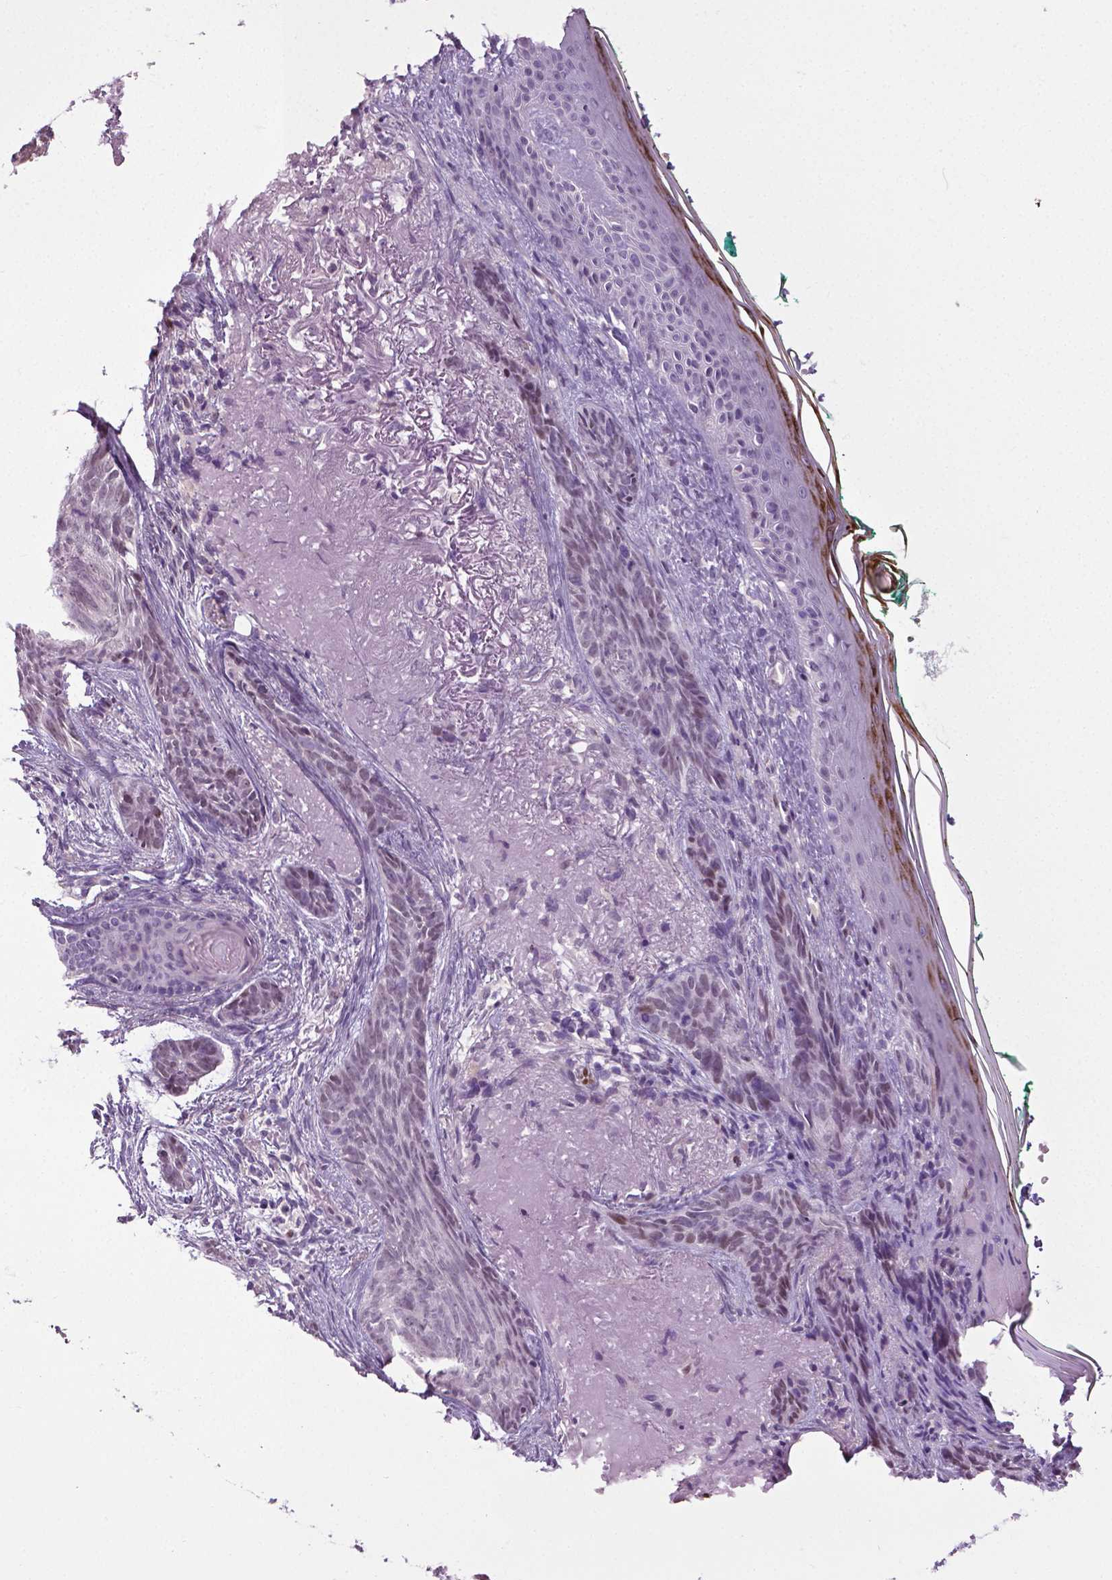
{"staining": {"intensity": "weak", "quantity": "<25%", "location": "nuclear"}, "tissue": "skin cancer", "cell_type": "Tumor cells", "image_type": "cancer", "snomed": [{"axis": "morphology", "description": "Basal cell carcinoma"}, {"axis": "topography", "description": "Skin"}], "caption": "This is an immunohistochemistry photomicrograph of basal cell carcinoma (skin). There is no staining in tumor cells.", "gene": "PTGER3", "patient": {"sex": "female", "age": 78}}